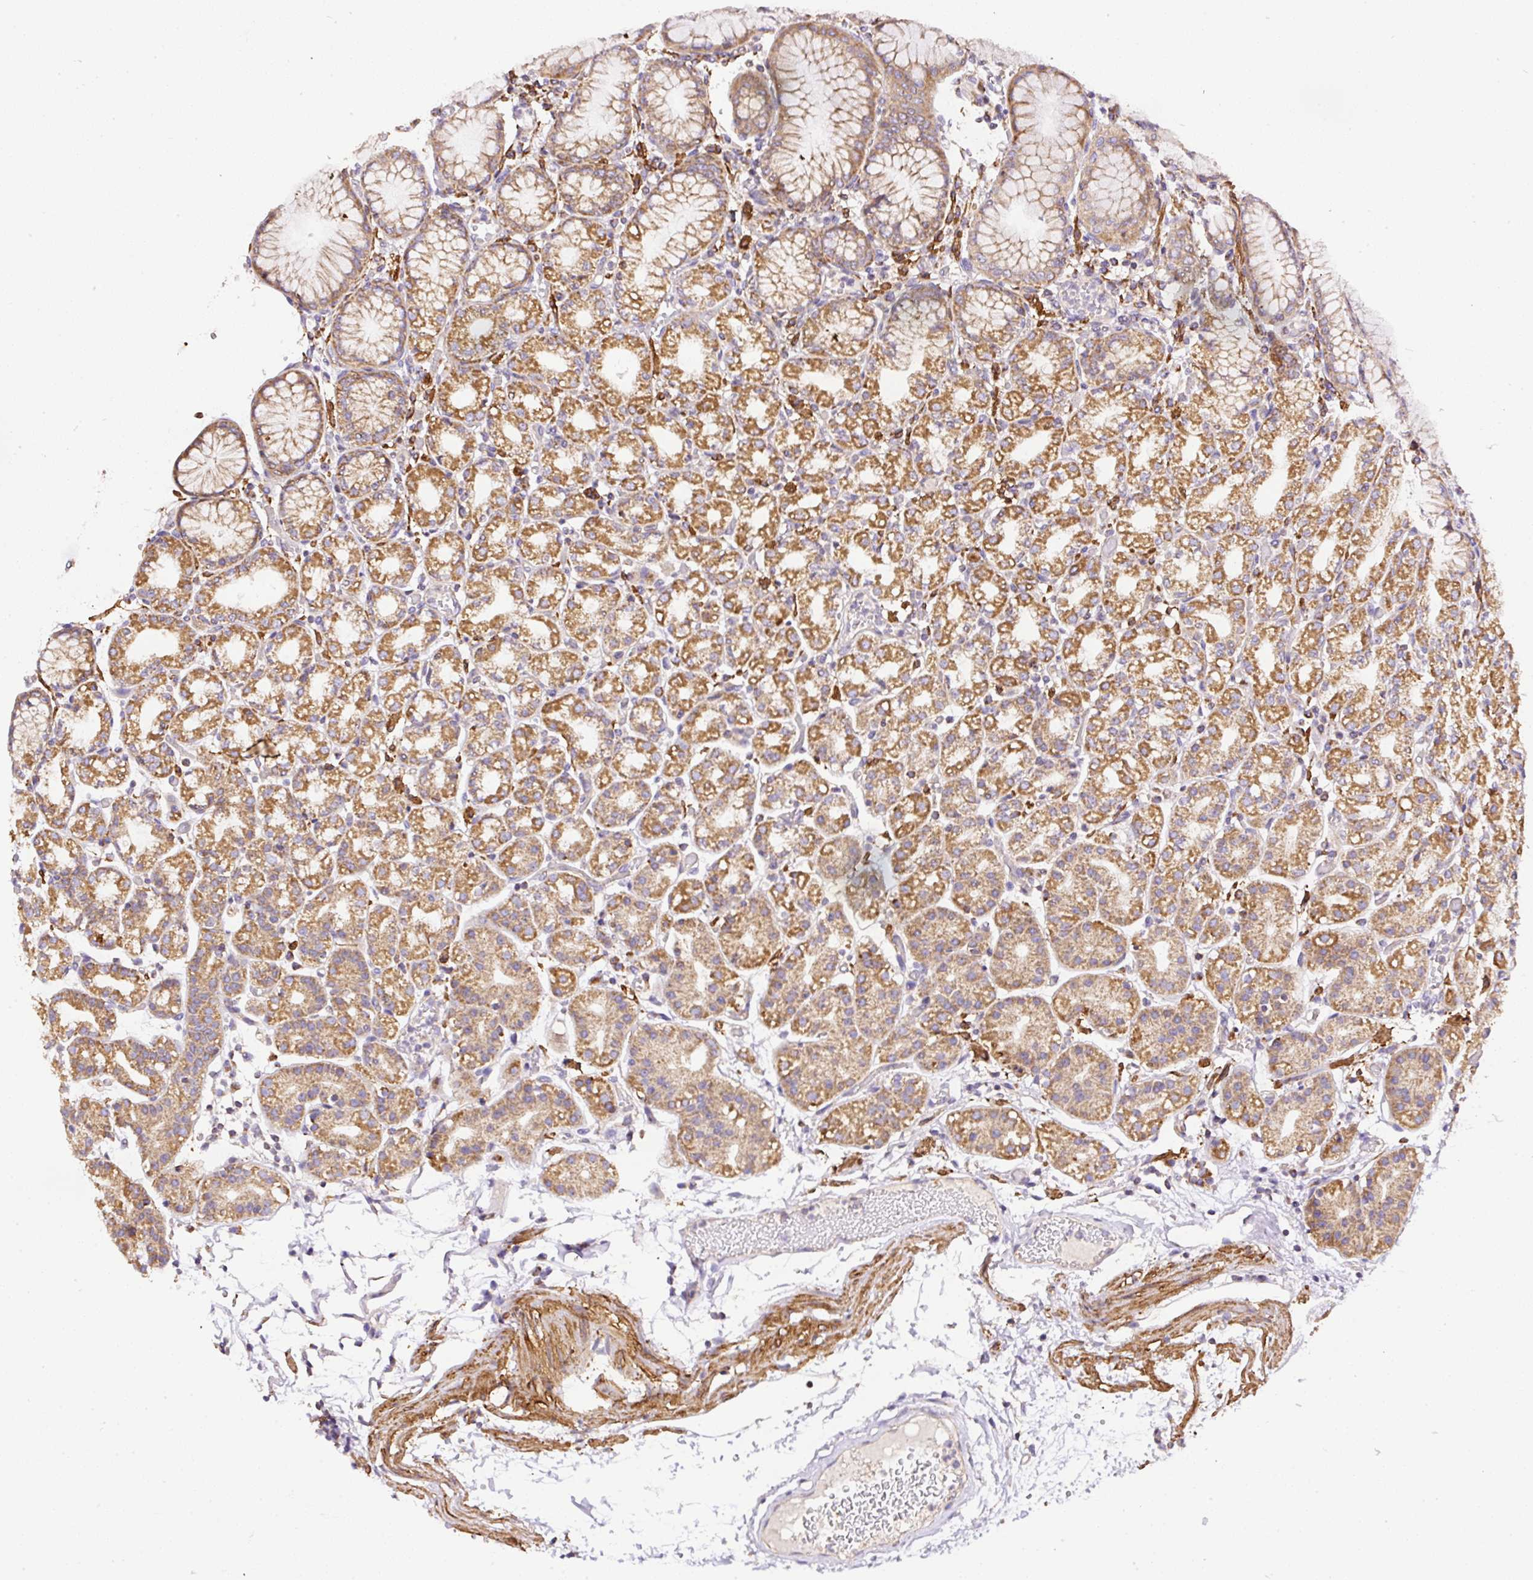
{"staining": {"intensity": "moderate", "quantity": ">75%", "location": "cytoplasmic/membranous"}, "tissue": "stomach", "cell_type": "Glandular cells", "image_type": "normal", "snomed": [{"axis": "morphology", "description": "Normal tissue, NOS"}, {"axis": "topography", "description": "Stomach"}], "caption": "Stomach was stained to show a protein in brown. There is medium levels of moderate cytoplasmic/membranous staining in approximately >75% of glandular cells. (DAB (3,3'-diaminobenzidine) IHC, brown staining for protein, blue staining for nuclei).", "gene": "NDUFAF2", "patient": {"sex": "female", "age": 57}}